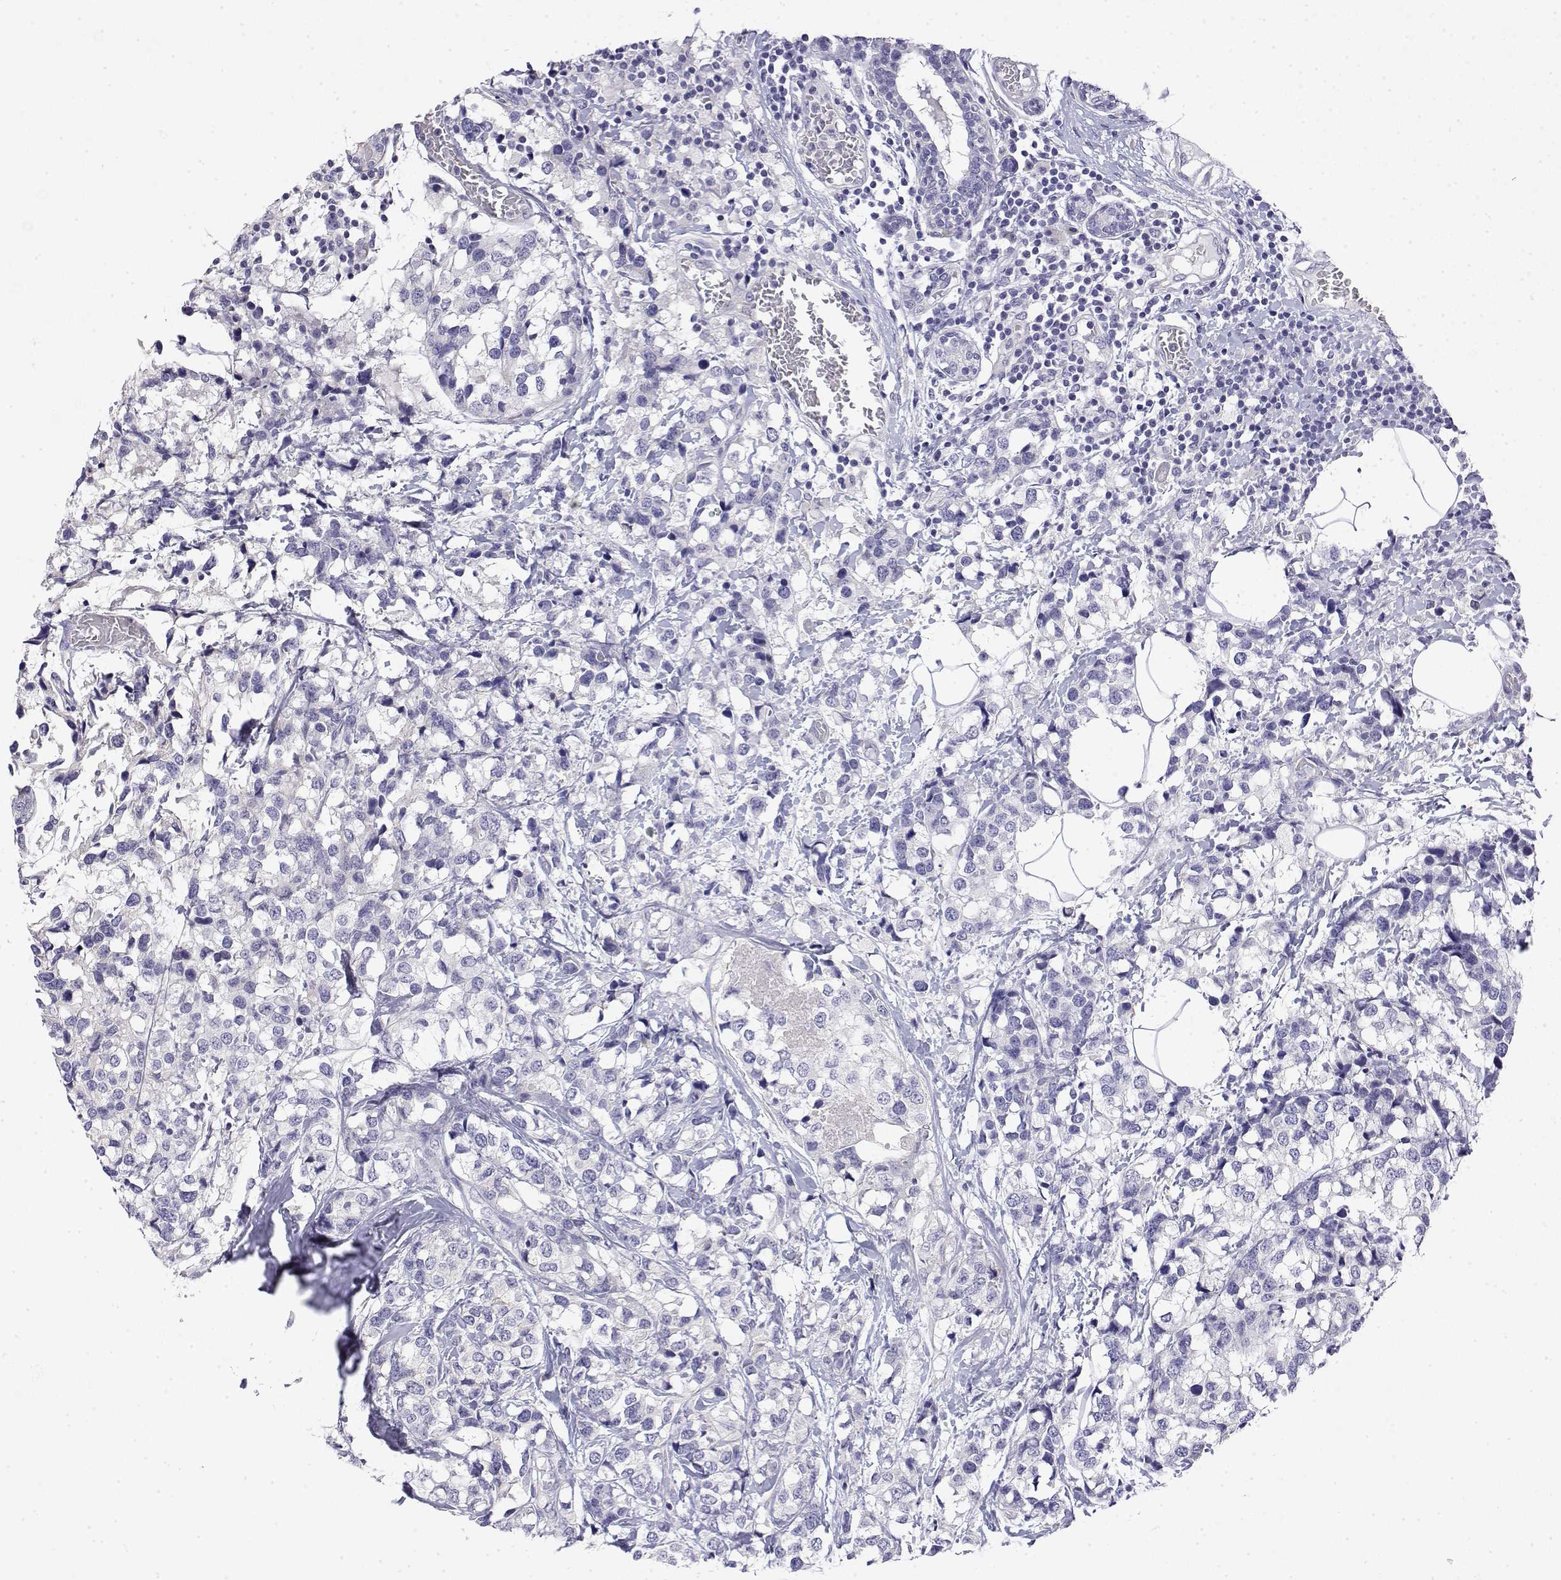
{"staining": {"intensity": "negative", "quantity": "none", "location": "none"}, "tissue": "breast cancer", "cell_type": "Tumor cells", "image_type": "cancer", "snomed": [{"axis": "morphology", "description": "Lobular carcinoma"}, {"axis": "topography", "description": "Breast"}], "caption": "Tumor cells show no significant protein staining in lobular carcinoma (breast).", "gene": "LY6D", "patient": {"sex": "female", "age": 59}}